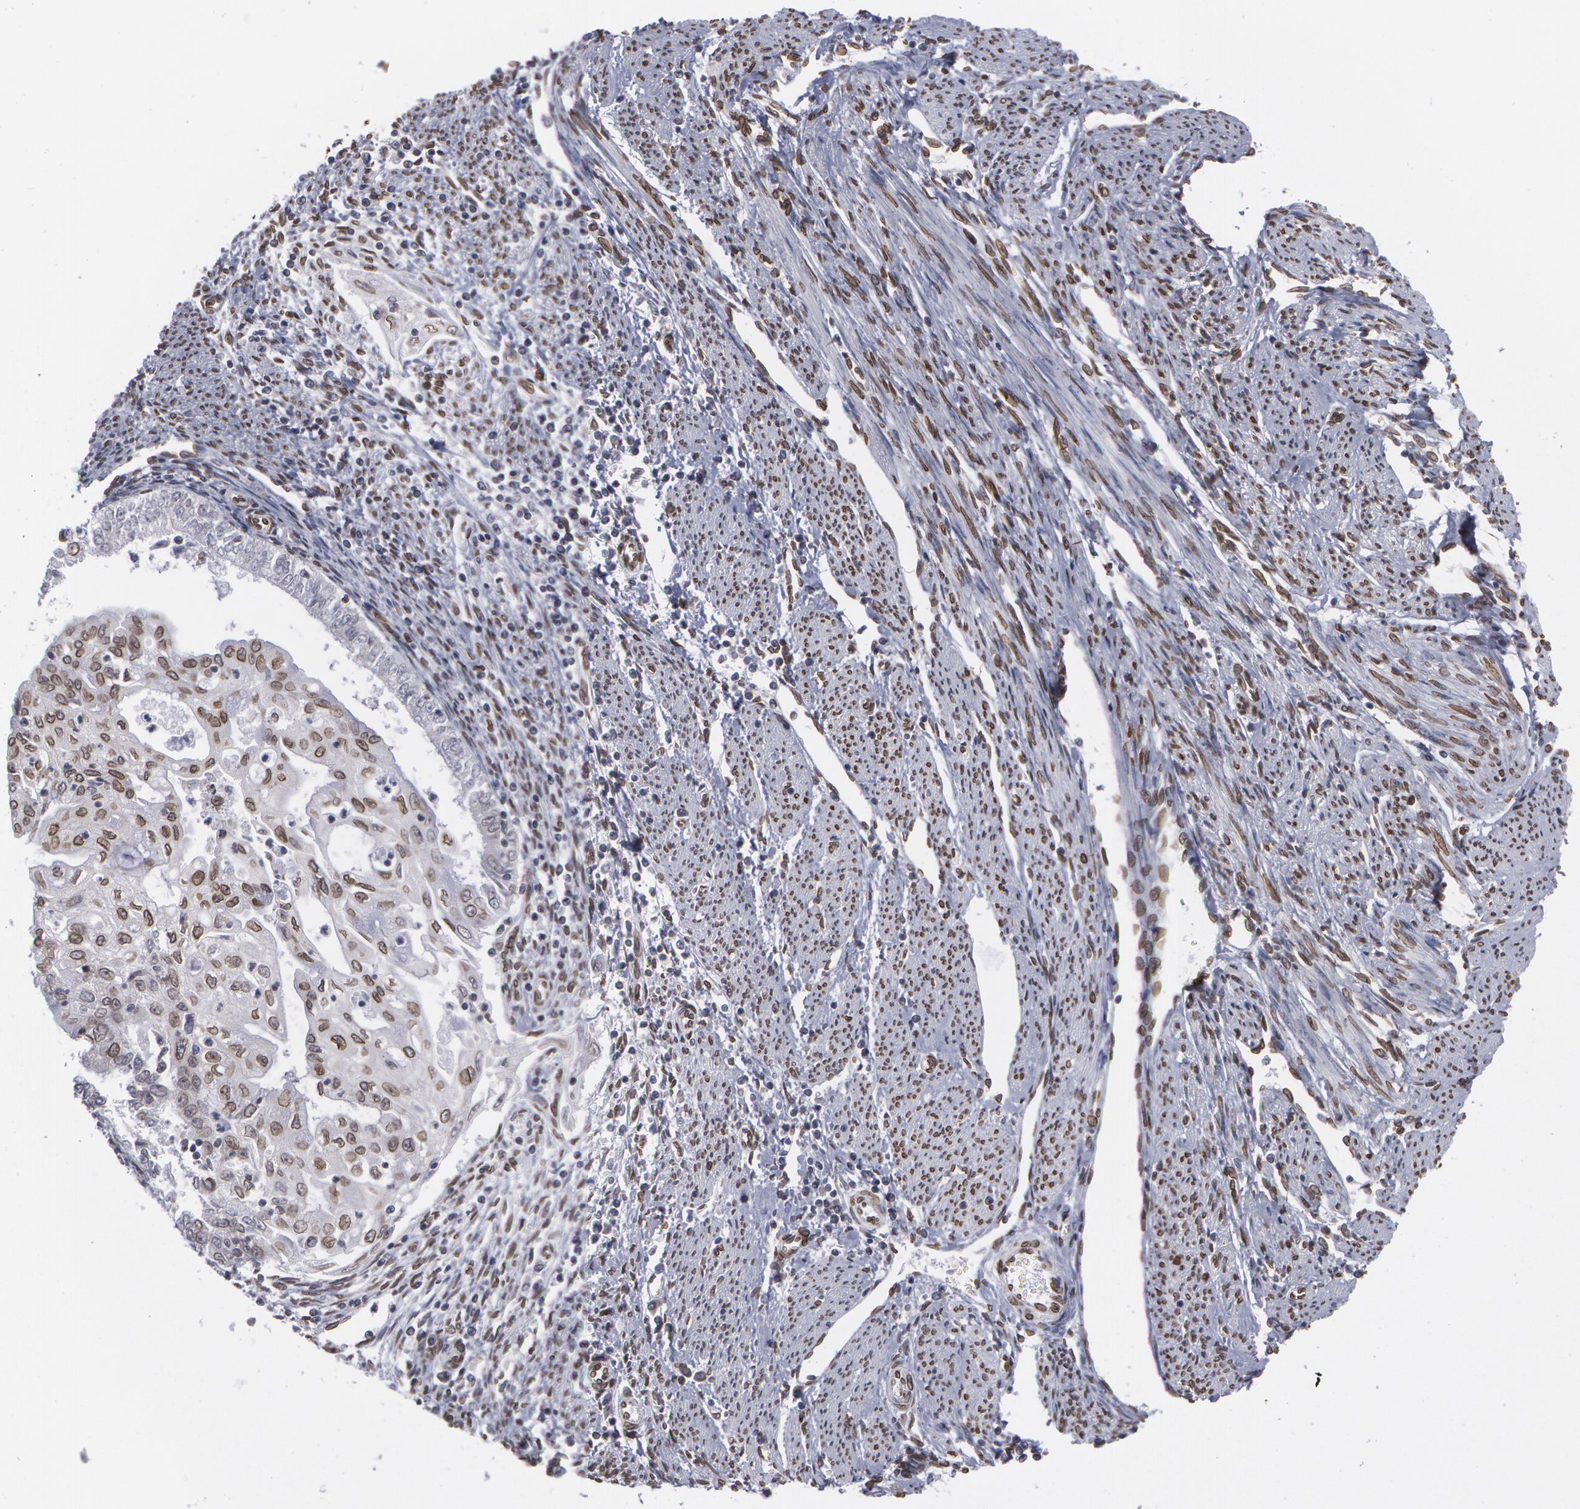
{"staining": {"intensity": "weak", "quantity": "25%-75%", "location": "nuclear"}, "tissue": "endometrial cancer", "cell_type": "Tumor cells", "image_type": "cancer", "snomed": [{"axis": "morphology", "description": "Adenocarcinoma, NOS"}, {"axis": "topography", "description": "Endometrium"}], "caption": "DAB (3,3'-diaminobenzidine) immunohistochemical staining of human endometrial cancer (adenocarcinoma) displays weak nuclear protein positivity in about 25%-75% of tumor cells. (brown staining indicates protein expression, while blue staining denotes nuclei).", "gene": "EMD", "patient": {"sex": "female", "age": 75}}